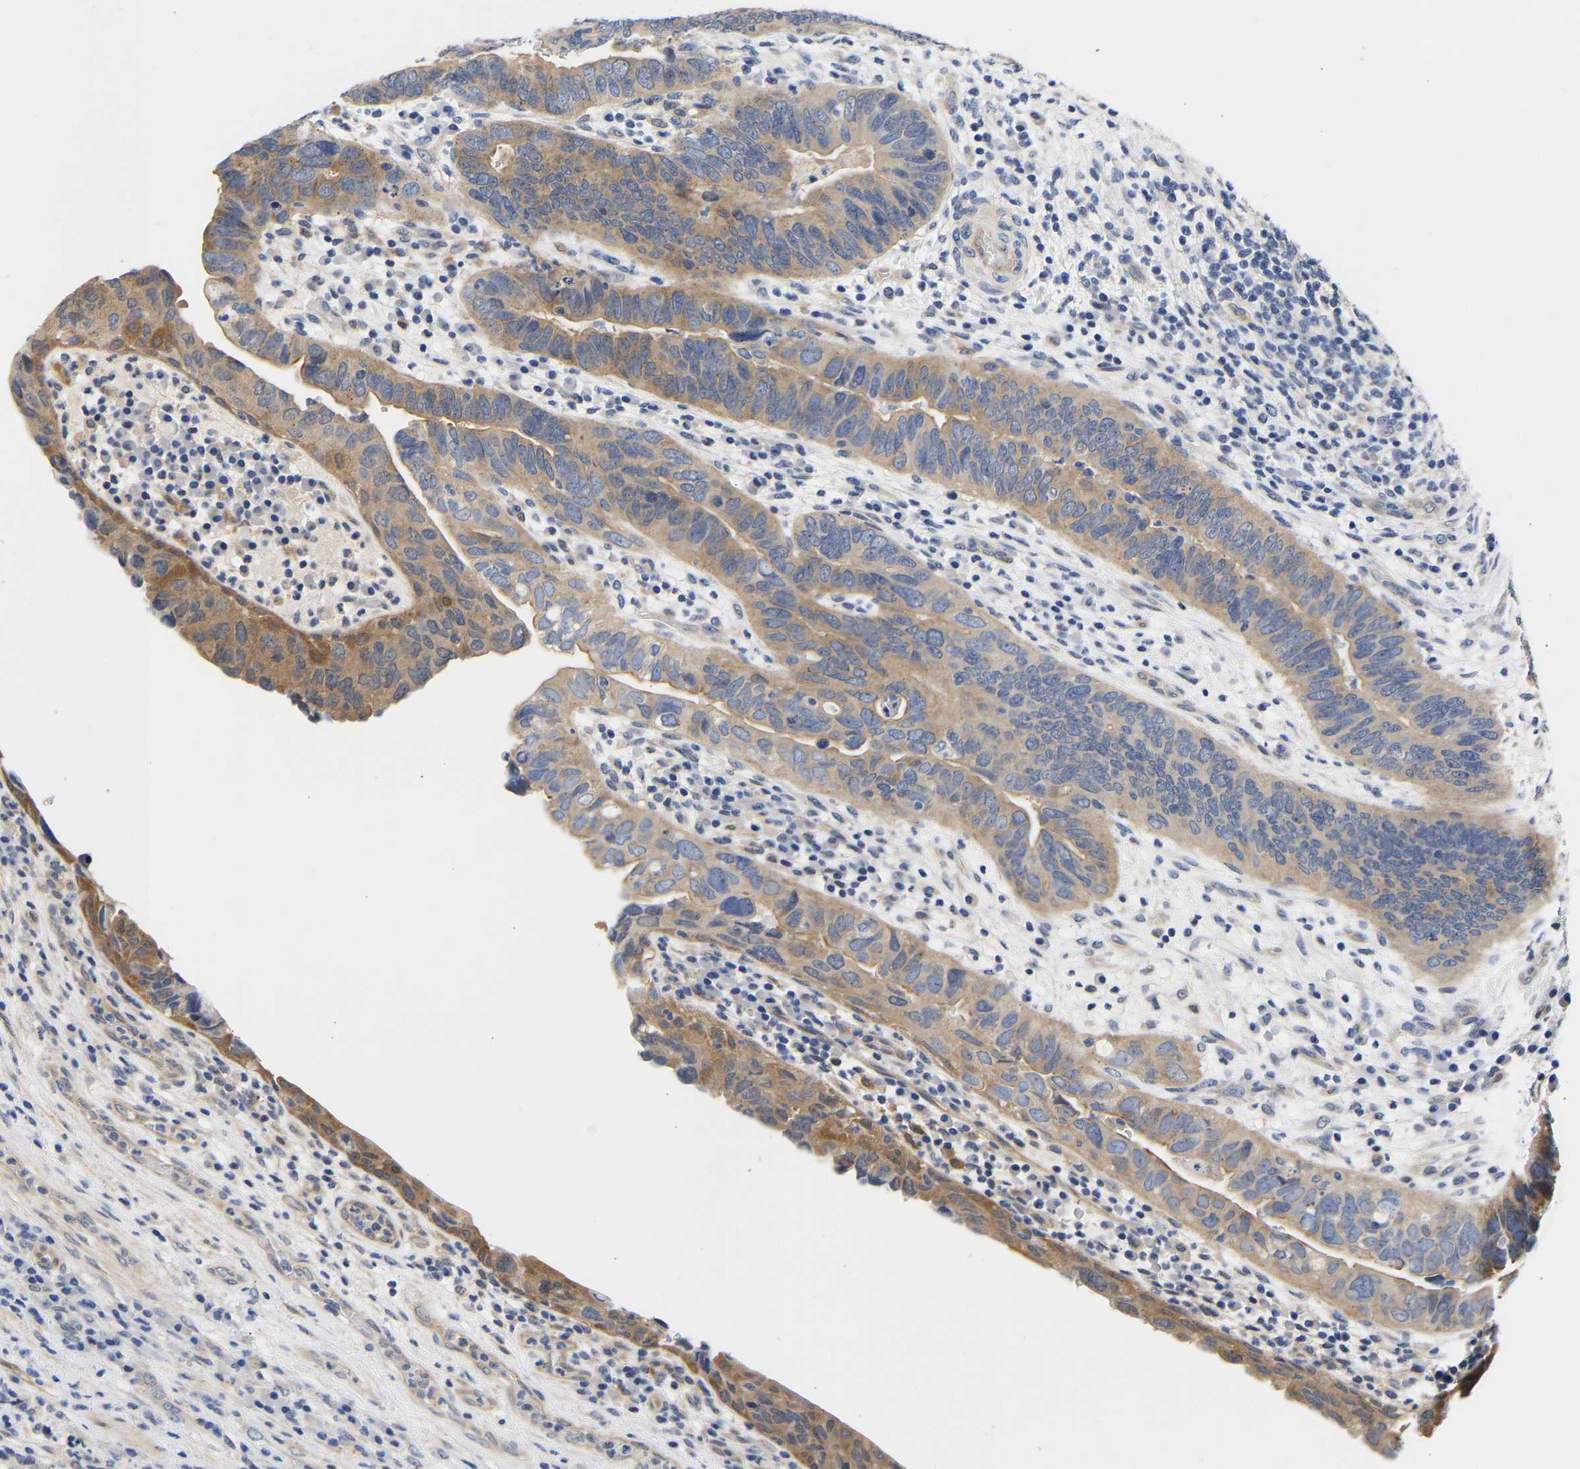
{"staining": {"intensity": "moderate", "quantity": ">75%", "location": "cytoplasmic/membranous"}, "tissue": "urothelial cancer", "cell_type": "Tumor cells", "image_type": "cancer", "snomed": [{"axis": "morphology", "description": "Urothelial carcinoma, High grade"}, {"axis": "topography", "description": "Urinary bladder"}], "caption": "High-magnification brightfield microscopy of urothelial cancer stained with DAB (3,3'-diaminobenzidine) (brown) and counterstained with hematoxylin (blue). tumor cells exhibit moderate cytoplasmic/membranous expression is present in about>75% of cells. (IHC, brightfield microscopy, high magnification).", "gene": "CCDC6", "patient": {"sex": "female", "age": 82}}